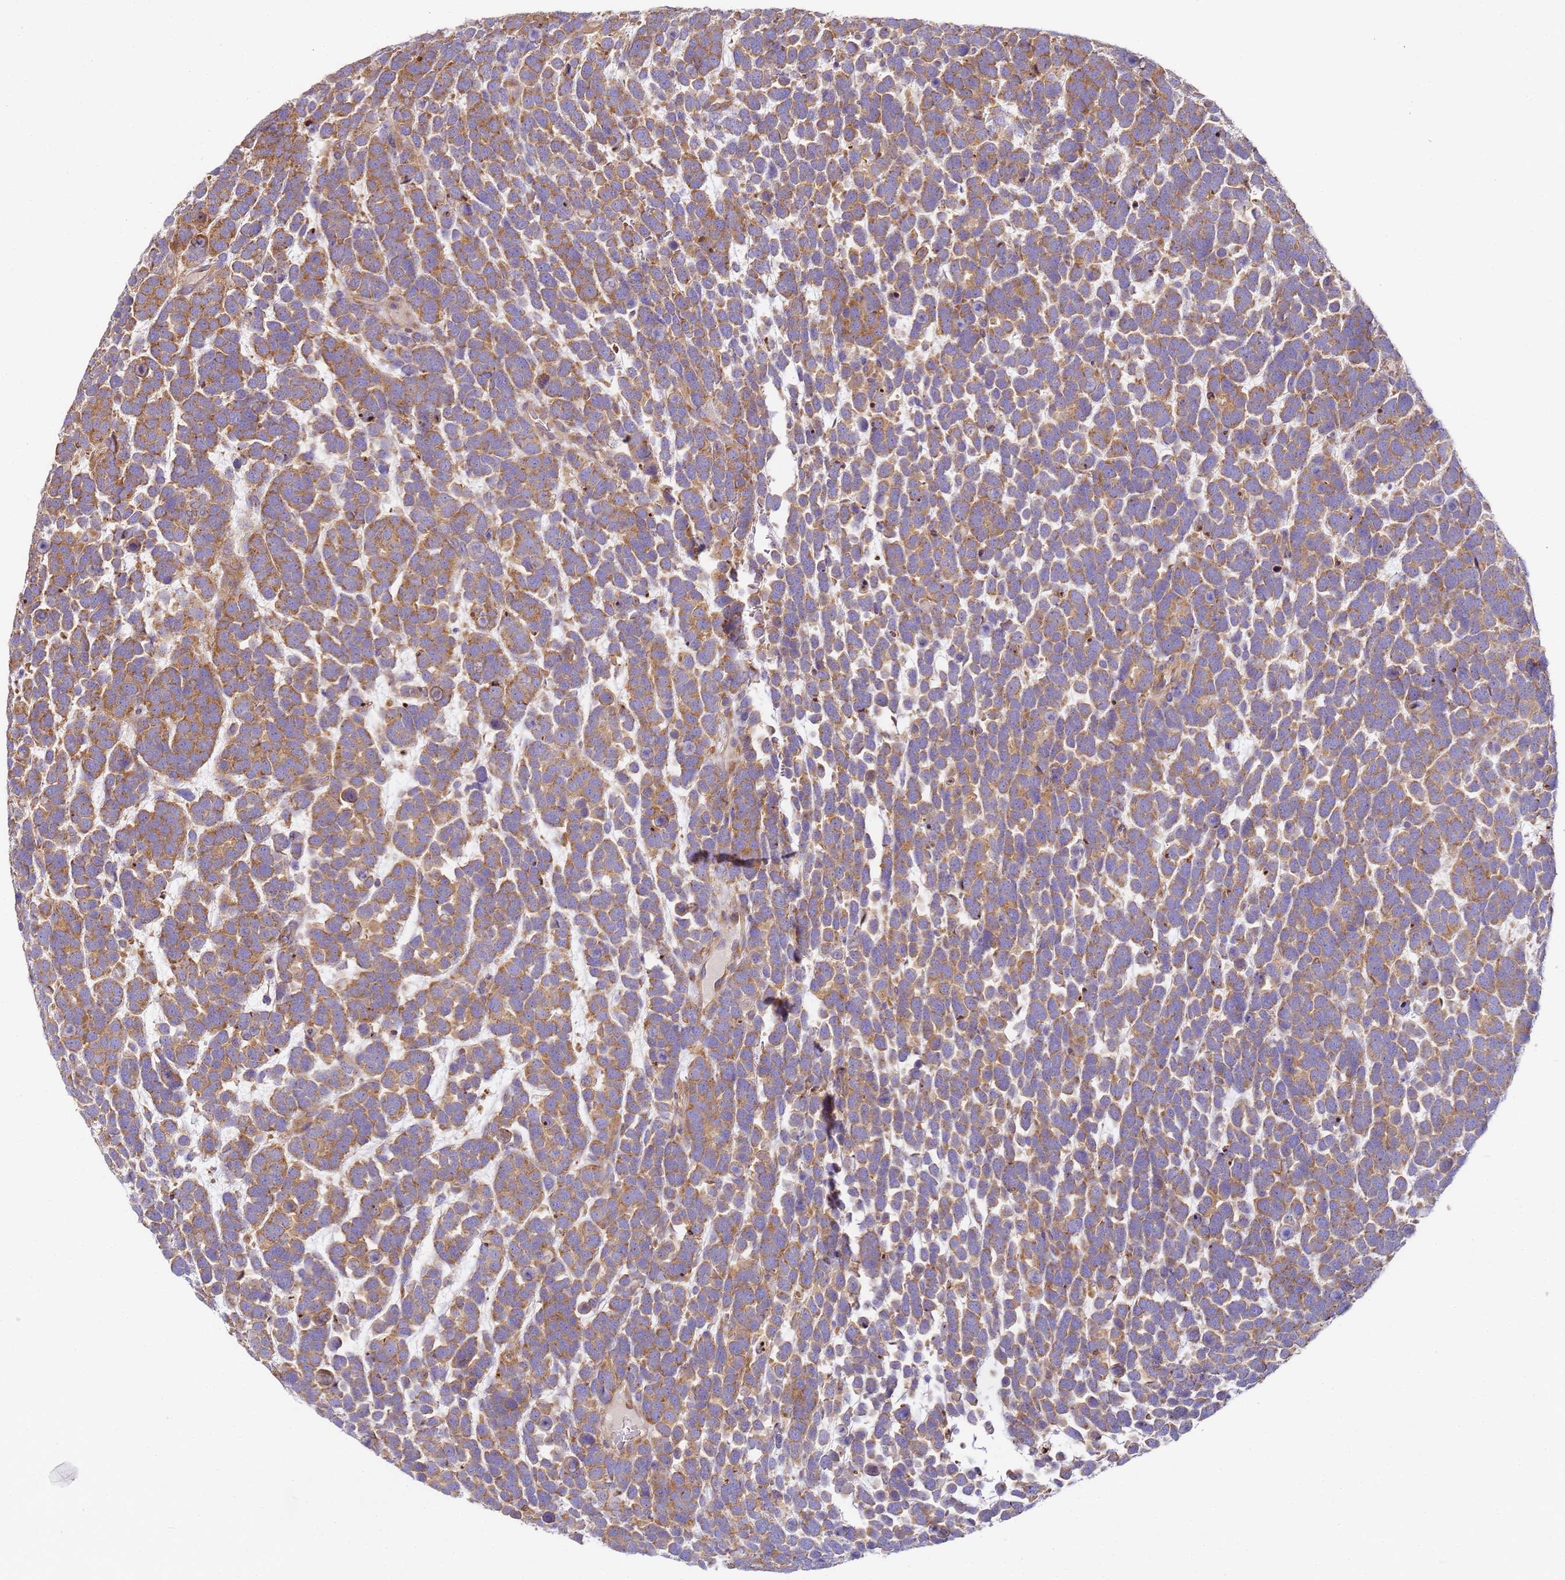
{"staining": {"intensity": "moderate", "quantity": ">75%", "location": "cytoplasmic/membranous"}, "tissue": "urothelial cancer", "cell_type": "Tumor cells", "image_type": "cancer", "snomed": [{"axis": "morphology", "description": "Urothelial carcinoma, High grade"}, {"axis": "topography", "description": "Urinary bladder"}], "caption": "Immunohistochemical staining of high-grade urothelial carcinoma exhibits medium levels of moderate cytoplasmic/membranous protein positivity in about >75% of tumor cells.", "gene": "RPL13A", "patient": {"sex": "female", "age": 82}}